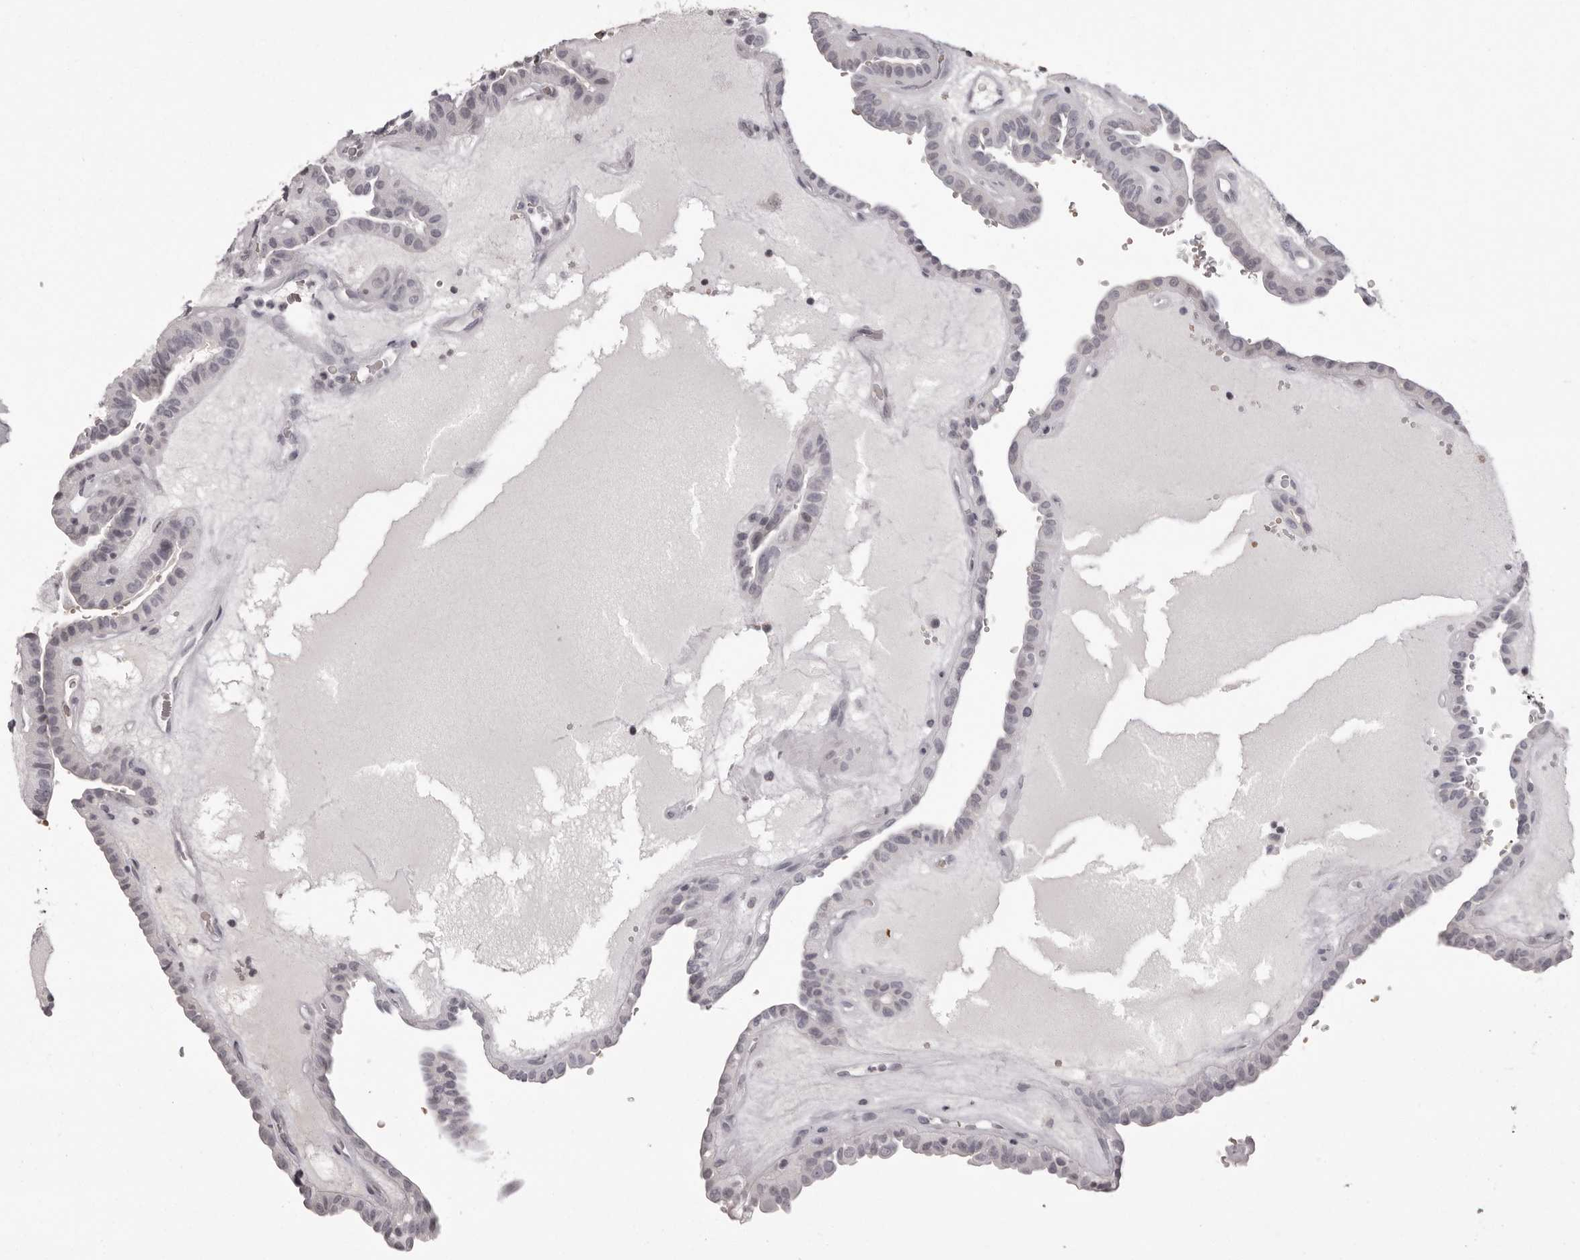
{"staining": {"intensity": "negative", "quantity": "none", "location": "none"}, "tissue": "thyroid cancer", "cell_type": "Tumor cells", "image_type": "cancer", "snomed": [{"axis": "morphology", "description": "Papillary adenocarcinoma, NOS"}, {"axis": "topography", "description": "Thyroid gland"}], "caption": "Tumor cells show no significant expression in thyroid cancer.", "gene": "C8orf74", "patient": {"sex": "male", "age": 77}}